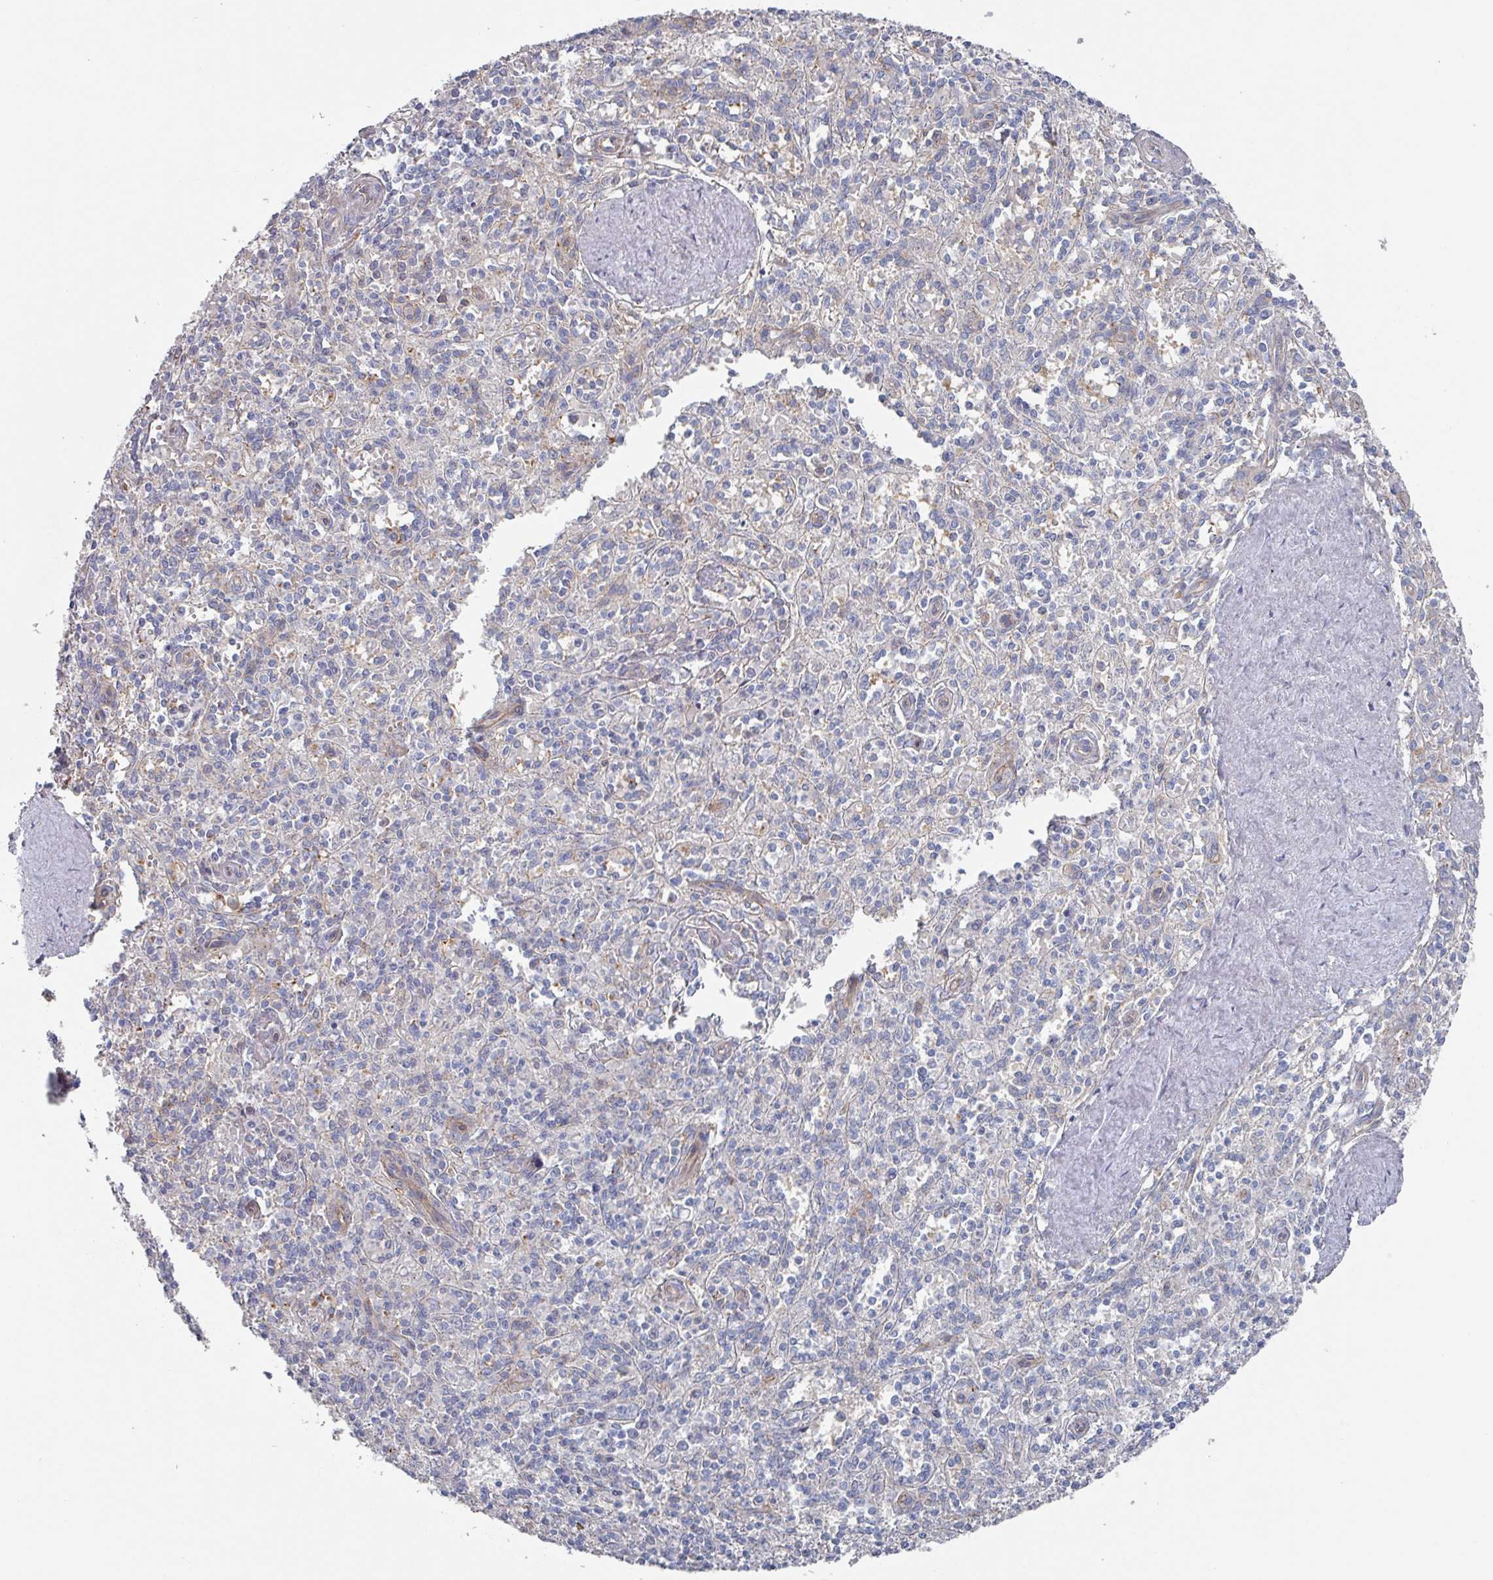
{"staining": {"intensity": "negative", "quantity": "none", "location": "none"}, "tissue": "spleen", "cell_type": "Cells in red pulp", "image_type": "normal", "snomed": [{"axis": "morphology", "description": "Normal tissue, NOS"}, {"axis": "topography", "description": "Spleen"}], "caption": "An immunohistochemistry (IHC) photomicrograph of benign spleen is shown. There is no staining in cells in red pulp of spleen. (IHC, brightfield microscopy, high magnification).", "gene": "EFL1", "patient": {"sex": "female", "age": 70}}